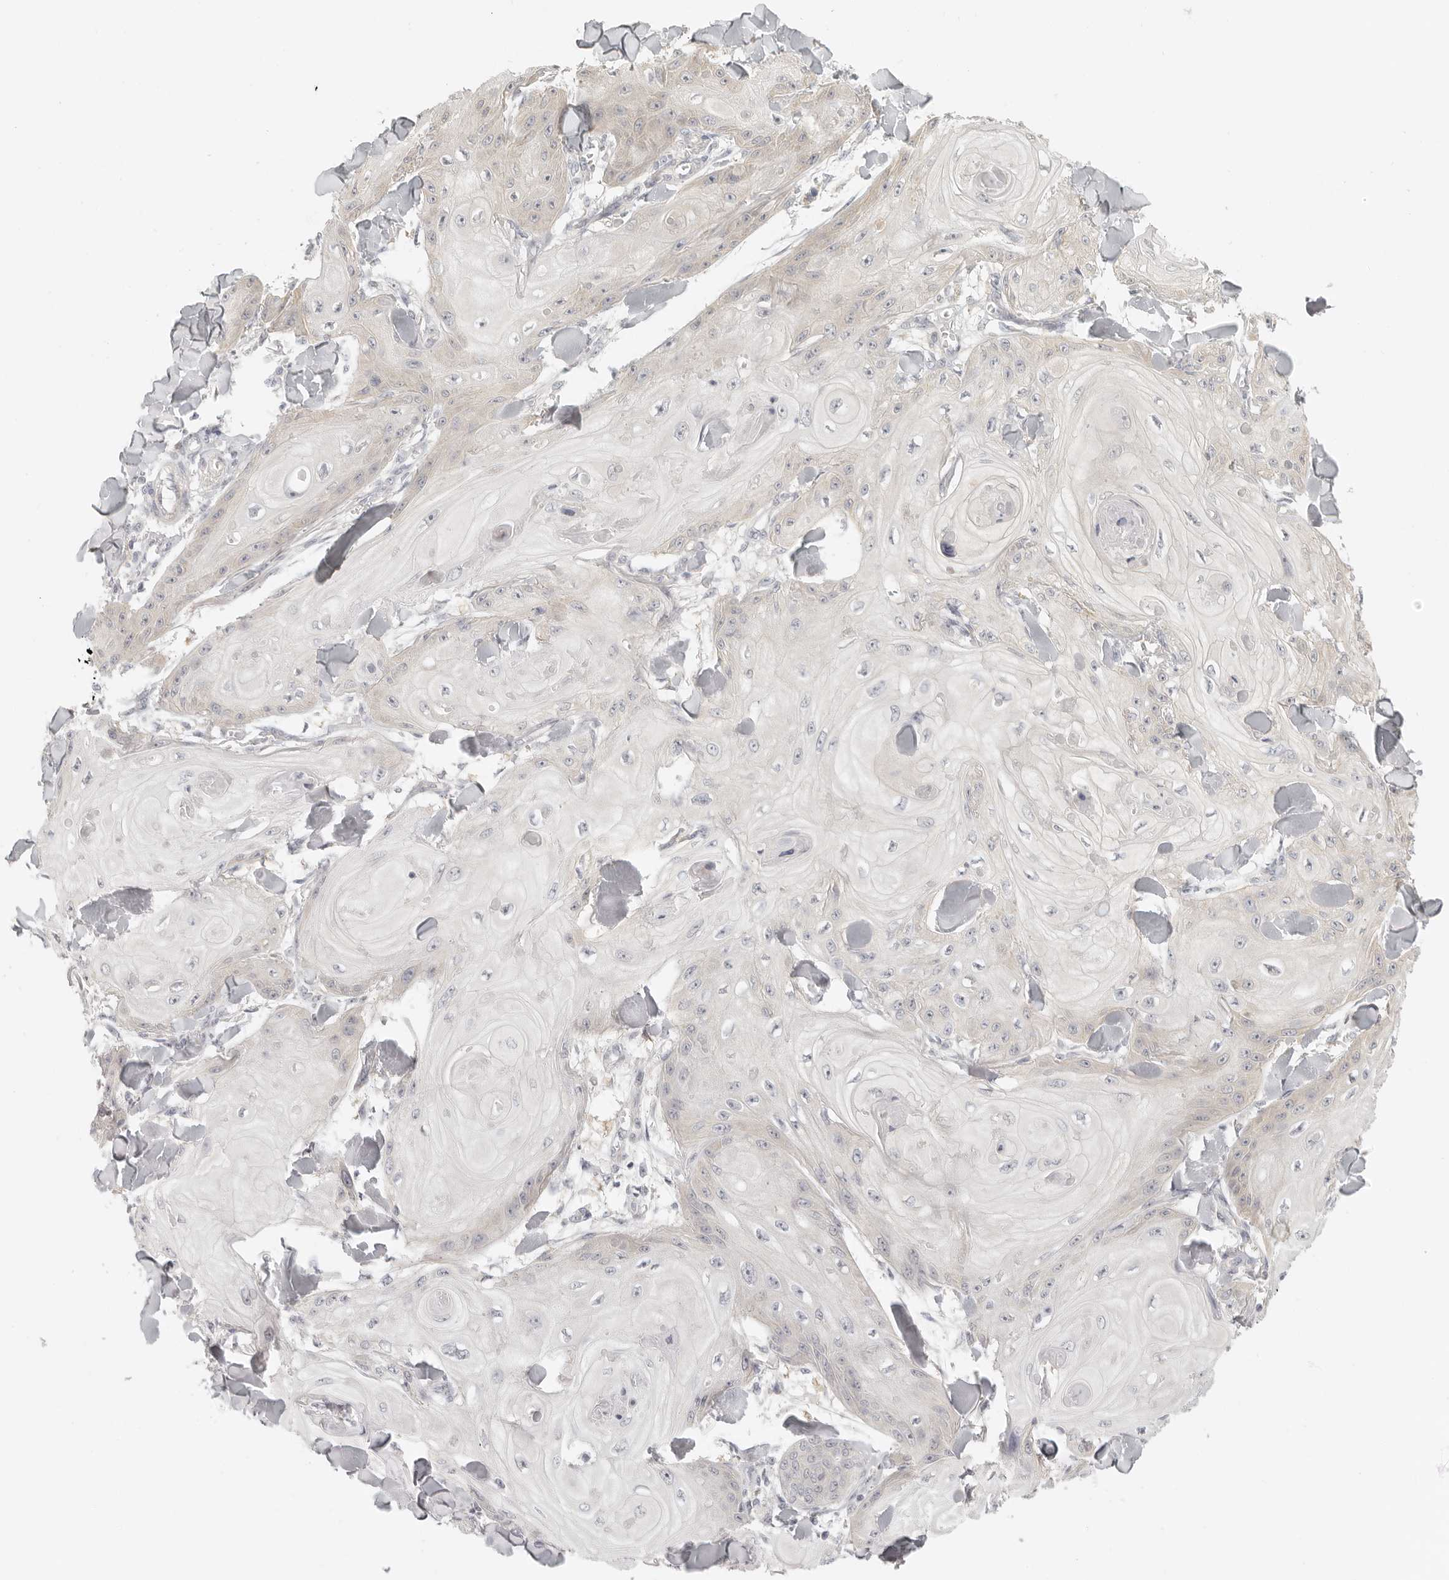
{"staining": {"intensity": "negative", "quantity": "none", "location": "none"}, "tissue": "skin cancer", "cell_type": "Tumor cells", "image_type": "cancer", "snomed": [{"axis": "morphology", "description": "Squamous cell carcinoma, NOS"}, {"axis": "topography", "description": "Skin"}], "caption": "This micrograph is of squamous cell carcinoma (skin) stained with immunohistochemistry to label a protein in brown with the nuclei are counter-stained blue. There is no staining in tumor cells.", "gene": "AHDC1", "patient": {"sex": "male", "age": 74}}